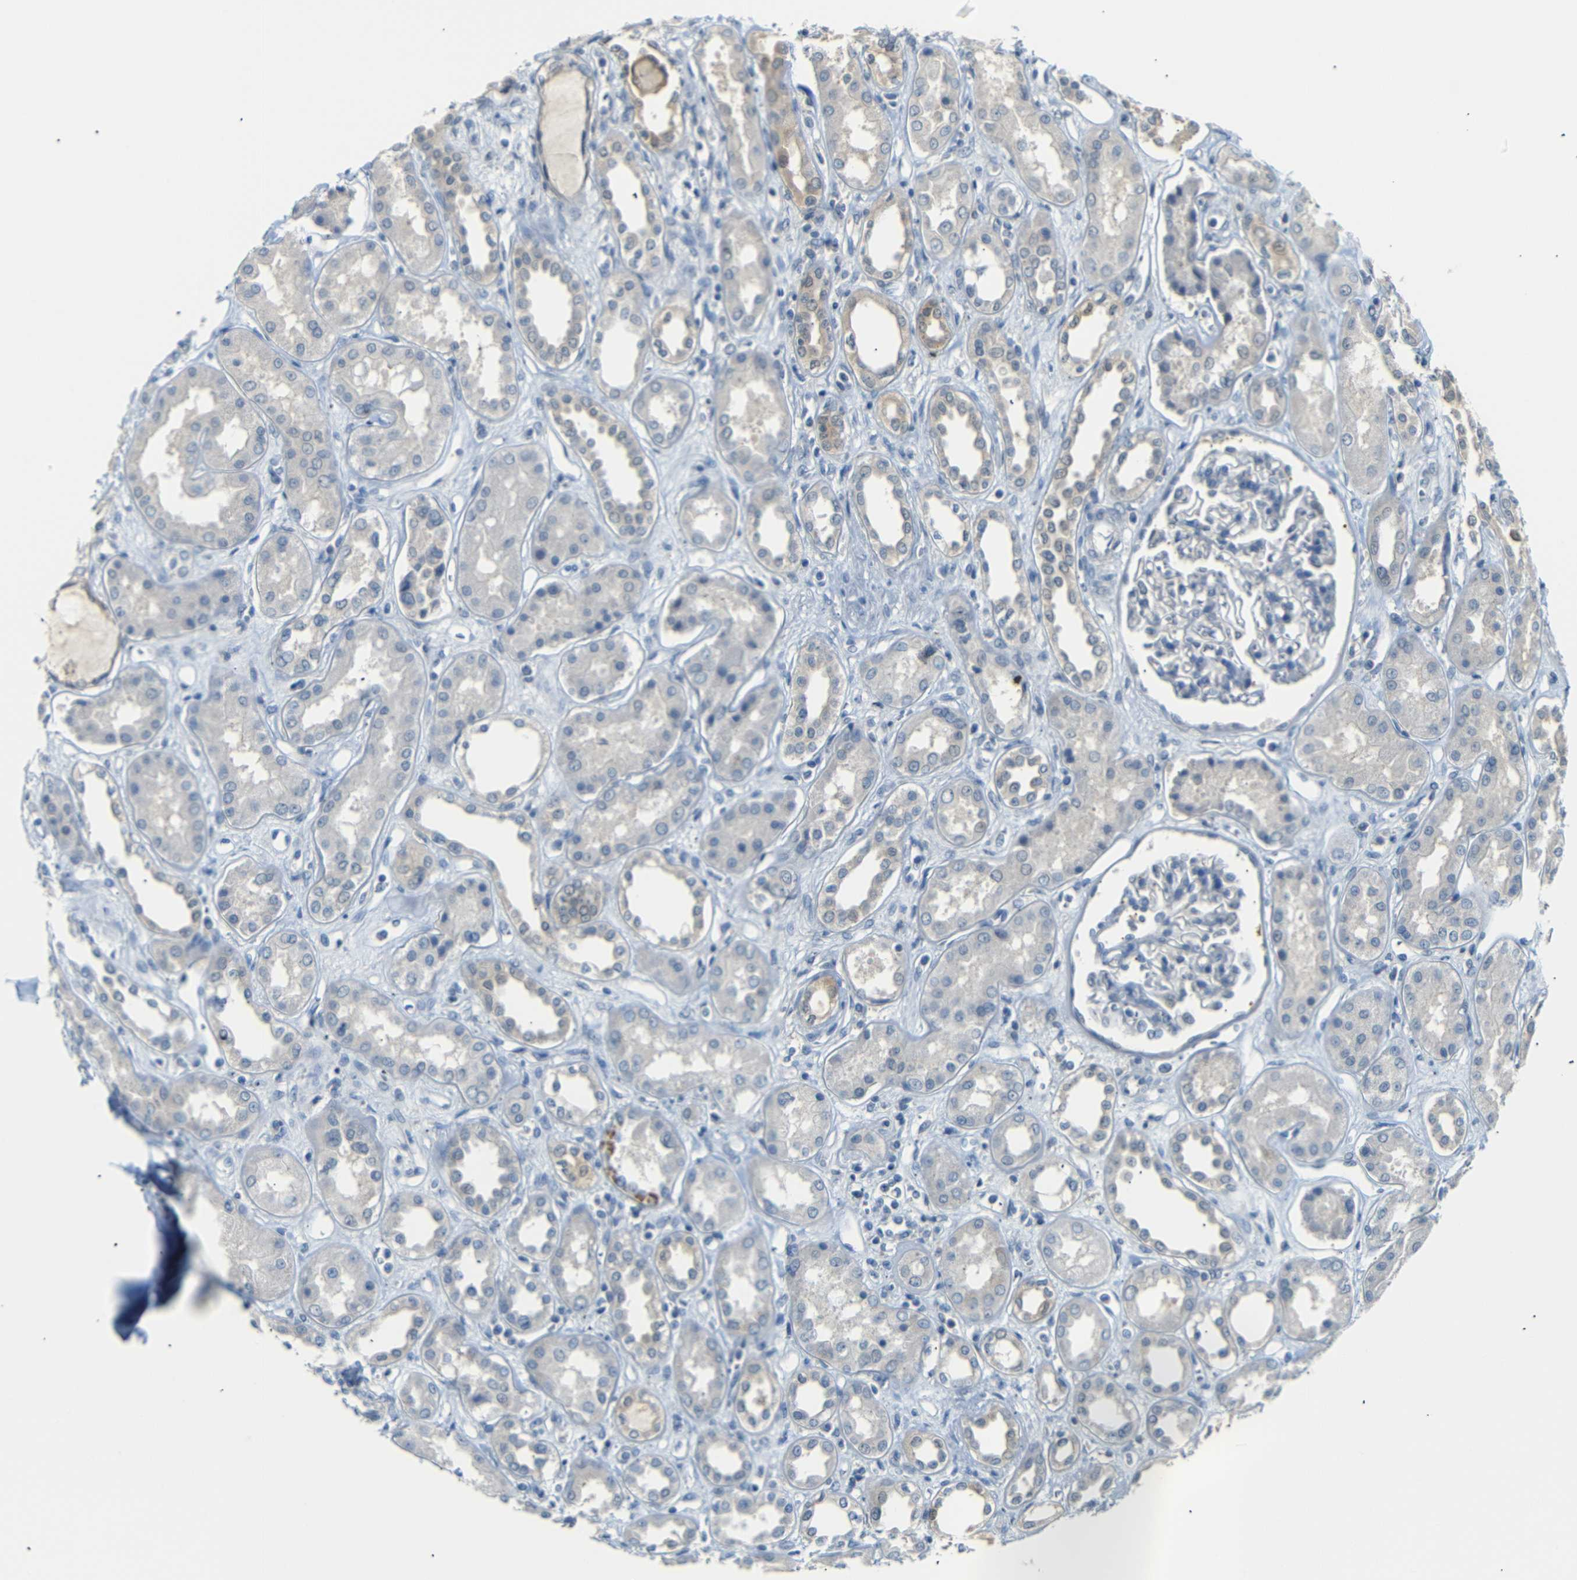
{"staining": {"intensity": "negative", "quantity": "none", "location": "none"}, "tissue": "kidney", "cell_type": "Cells in glomeruli", "image_type": "normal", "snomed": [{"axis": "morphology", "description": "Normal tissue, NOS"}, {"axis": "topography", "description": "Kidney"}], "caption": "High power microscopy micrograph of an IHC micrograph of unremarkable kidney, revealing no significant staining in cells in glomeruli.", "gene": "SFN", "patient": {"sex": "male", "age": 59}}